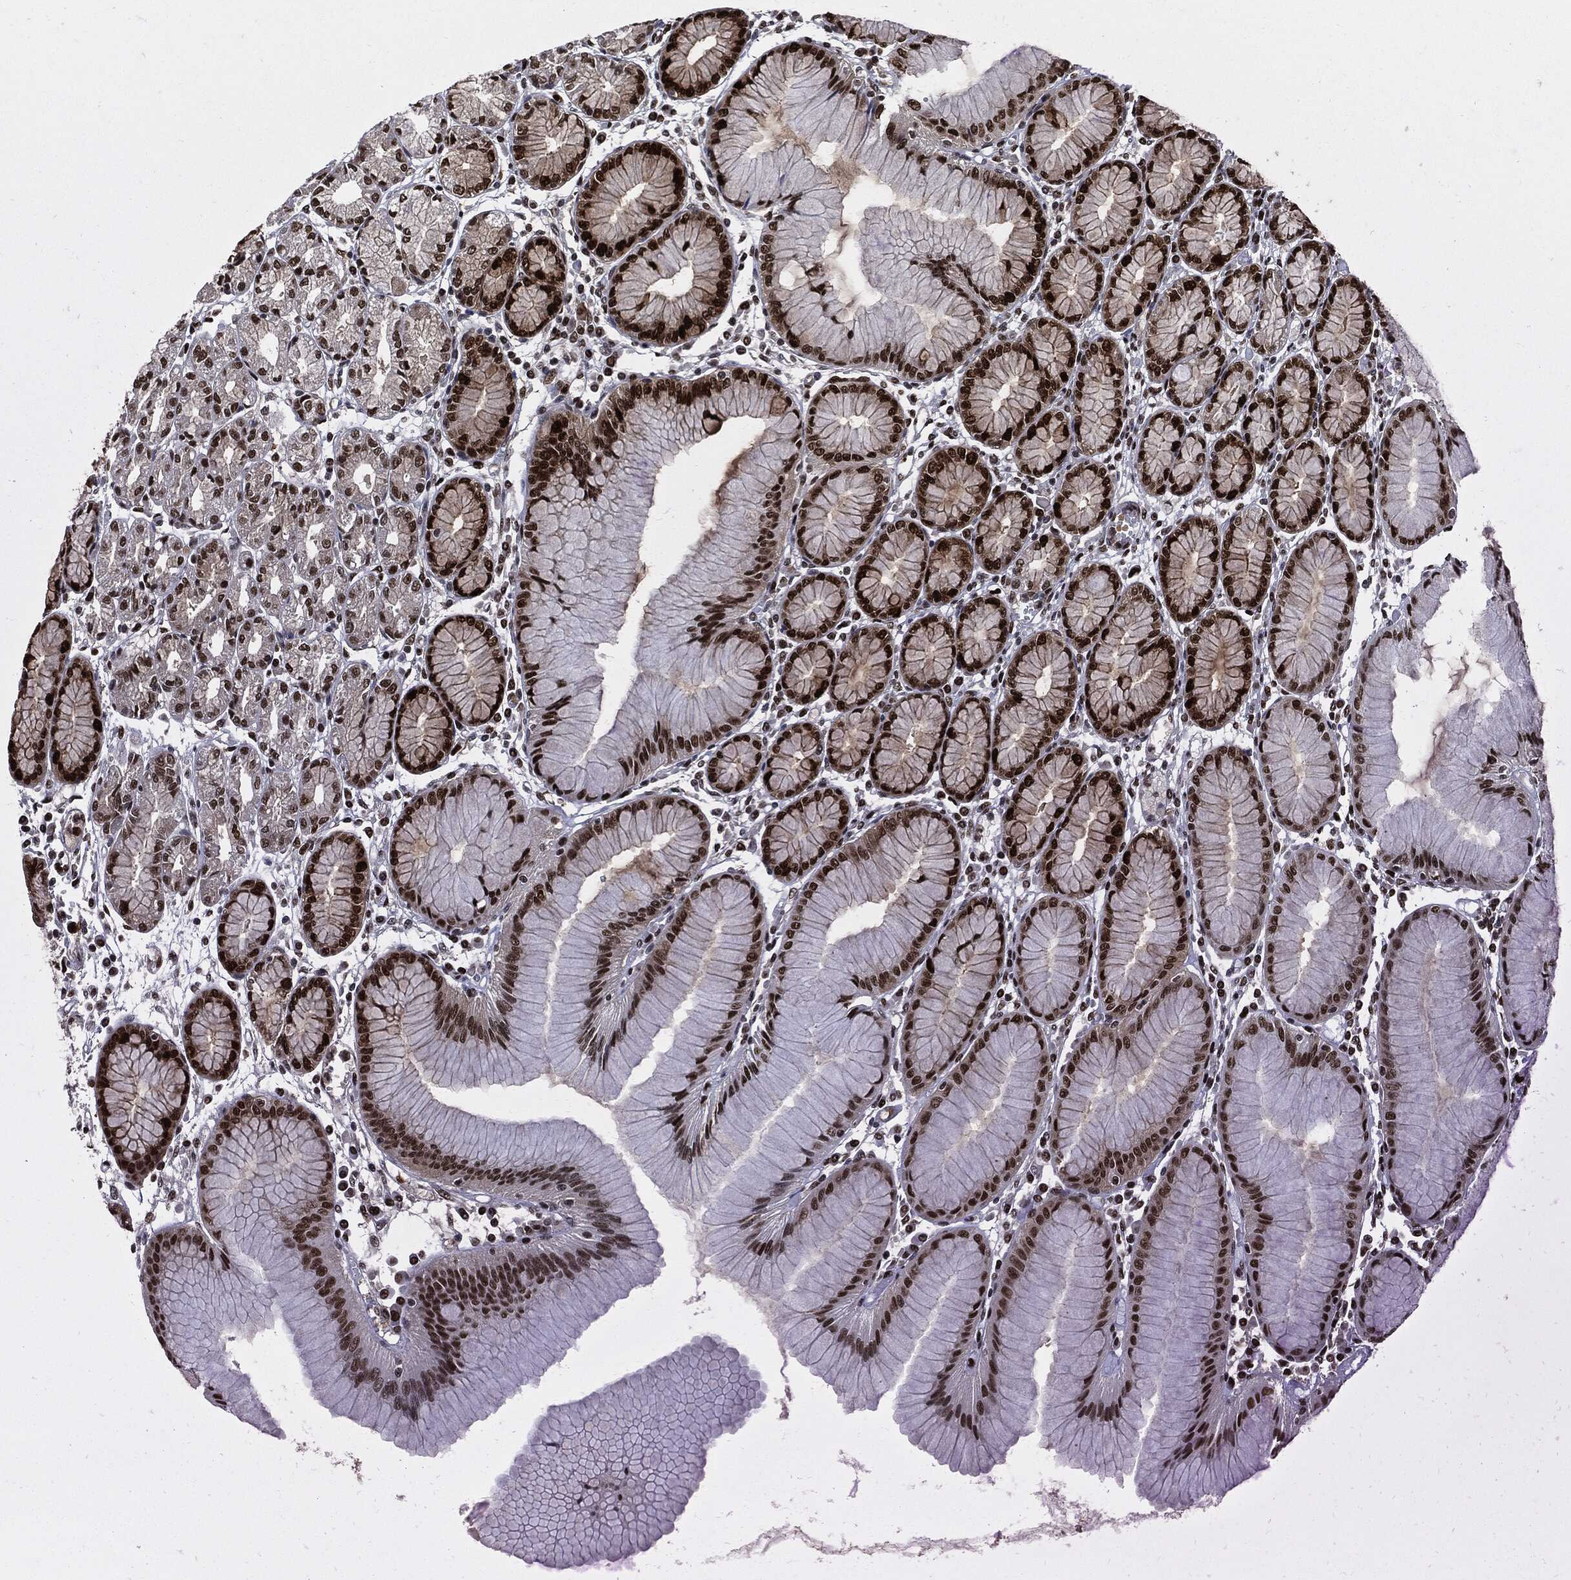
{"staining": {"intensity": "strong", "quantity": ">75%", "location": "nuclear"}, "tissue": "stomach", "cell_type": "Glandular cells", "image_type": "normal", "snomed": [{"axis": "morphology", "description": "Normal tissue, NOS"}, {"axis": "topography", "description": "Stomach"}], "caption": "Immunohistochemistry (DAB (3,3'-diaminobenzidine)) staining of normal stomach exhibits strong nuclear protein positivity in about >75% of glandular cells. The staining was performed using DAB, with brown indicating positive protein expression. Nuclei are stained blue with hematoxylin.", "gene": "PCNA", "patient": {"sex": "female", "age": 57}}